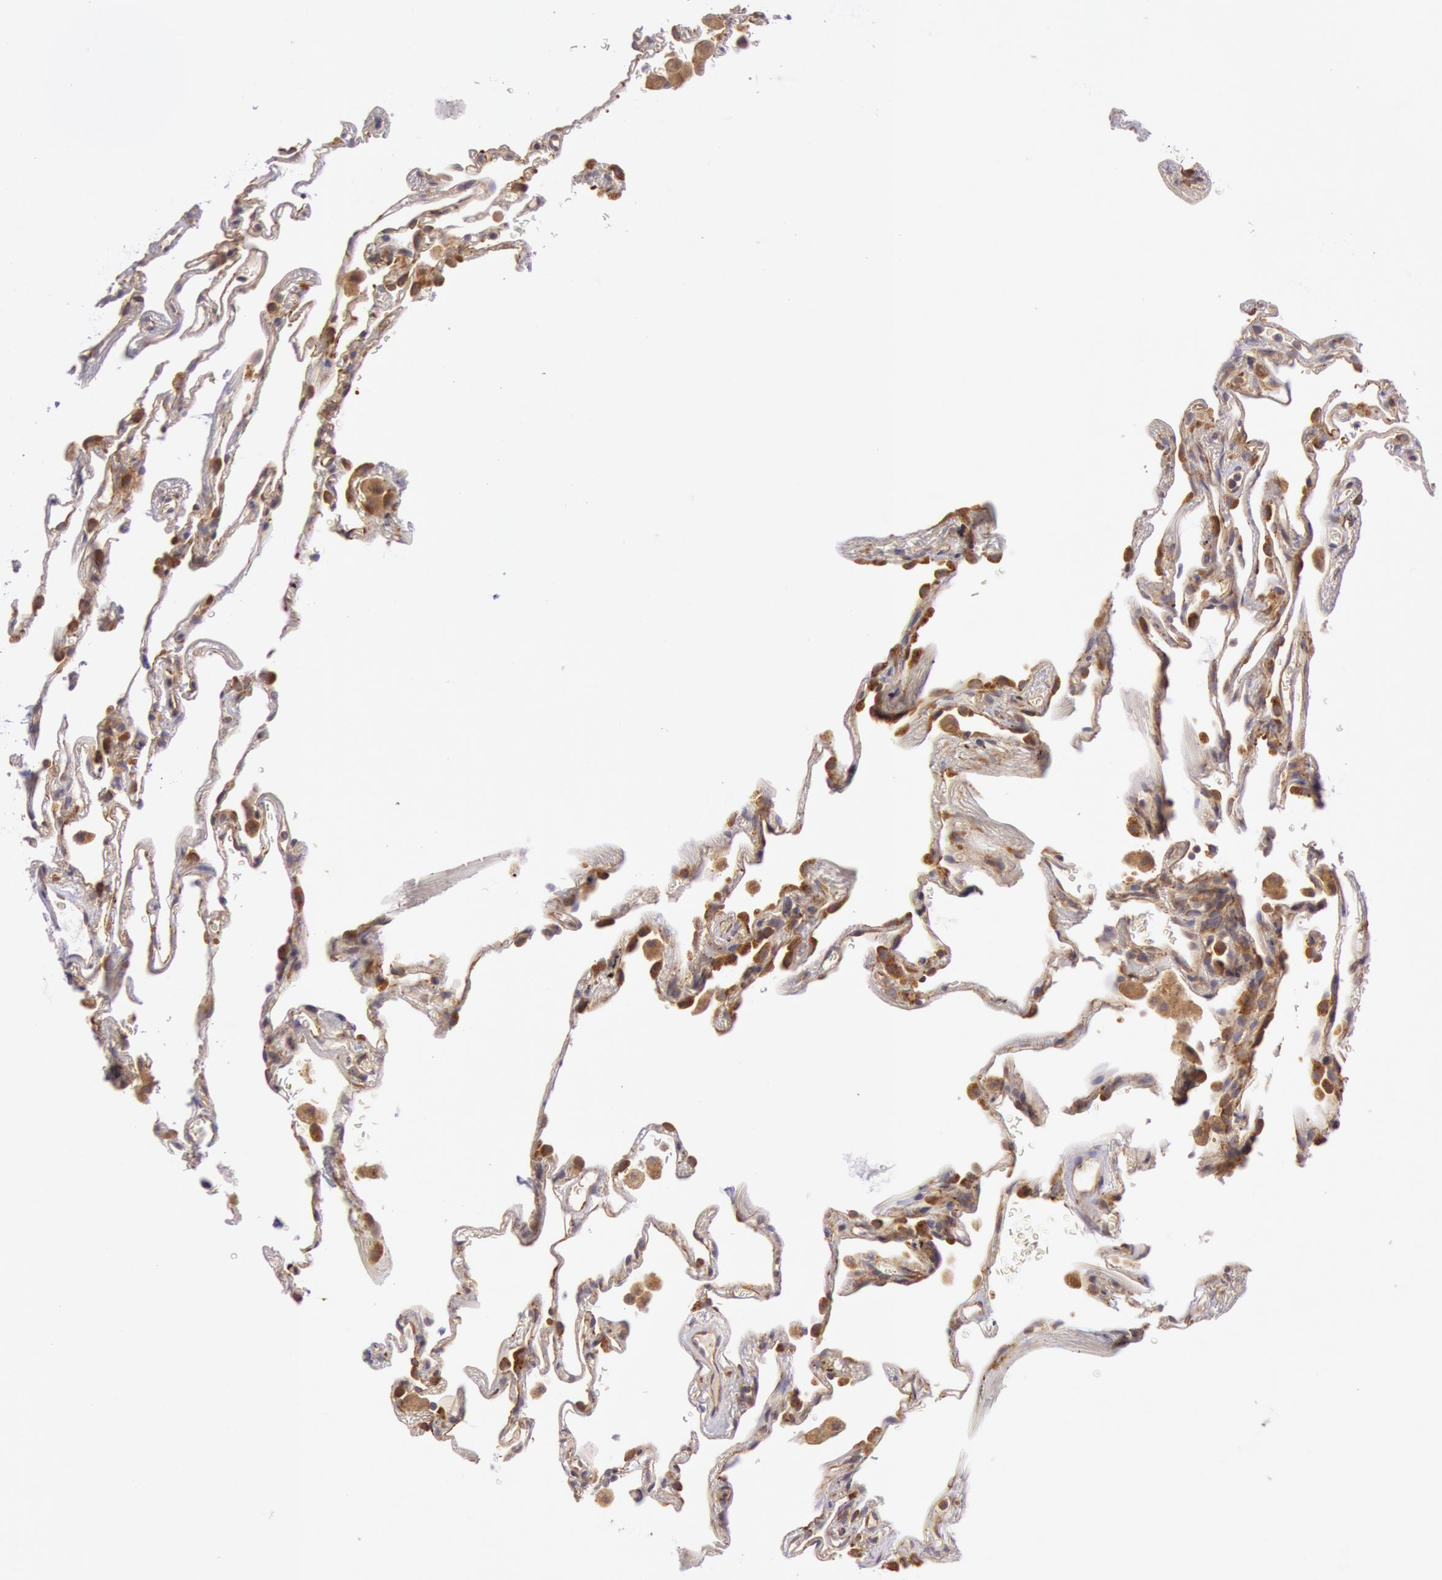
{"staining": {"intensity": "moderate", "quantity": "25%-75%", "location": "cytoplasmic/membranous"}, "tissue": "lung", "cell_type": "Alveolar cells", "image_type": "normal", "snomed": [{"axis": "morphology", "description": "Normal tissue, NOS"}, {"axis": "morphology", "description": "Inflammation, NOS"}, {"axis": "topography", "description": "Lung"}], "caption": "High-magnification brightfield microscopy of benign lung stained with DAB (brown) and counterstained with hematoxylin (blue). alveolar cells exhibit moderate cytoplasmic/membranous expression is present in about25%-75% of cells.", "gene": "CHUK", "patient": {"sex": "male", "age": 69}}